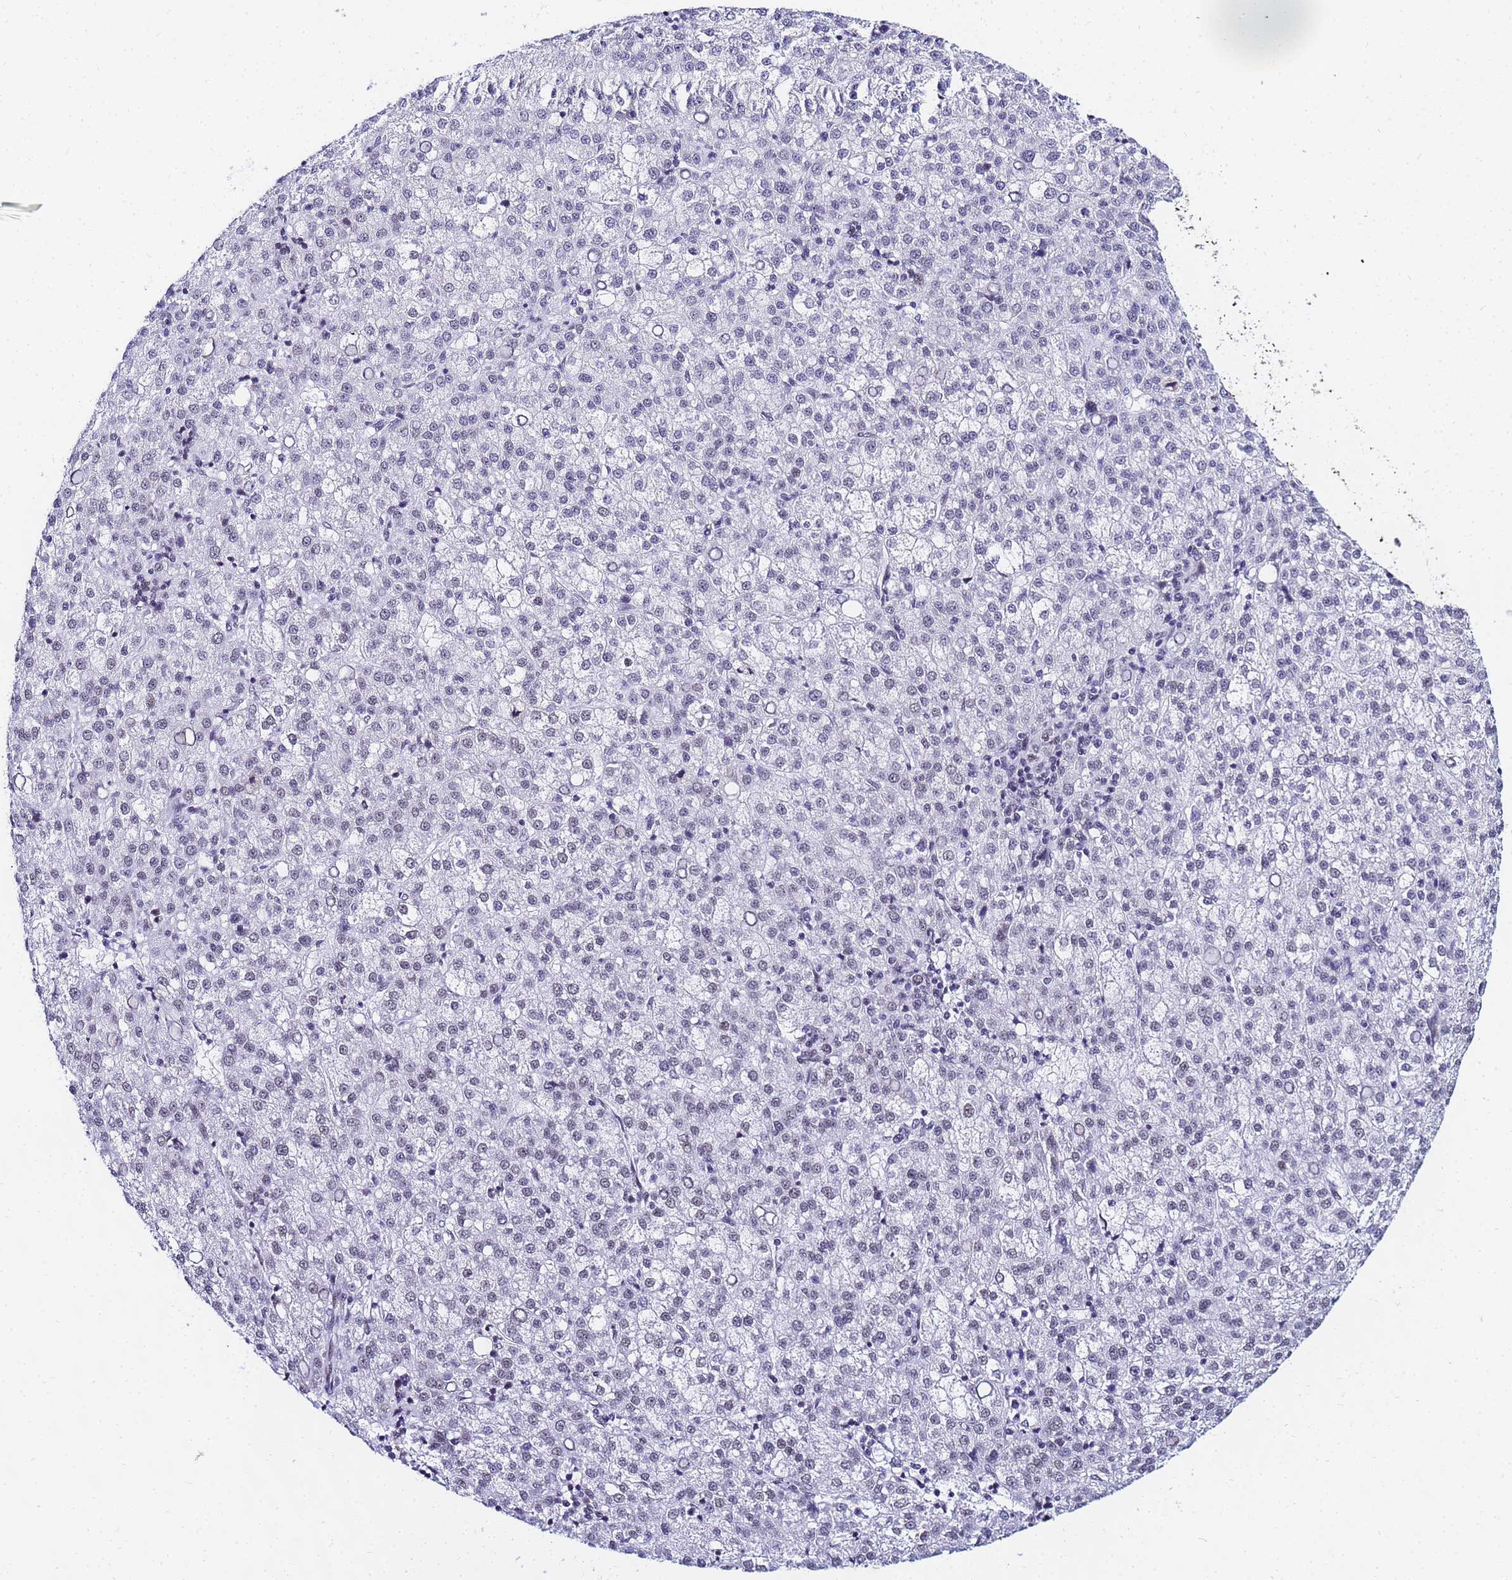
{"staining": {"intensity": "negative", "quantity": "none", "location": "none"}, "tissue": "liver cancer", "cell_type": "Tumor cells", "image_type": "cancer", "snomed": [{"axis": "morphology", "description": "Carcinoma, Hepatocellular, NOS"}, {"axis": "topography", "description": "Liver"}], "caption": "A photomicrograph of liver hepatocellular carcinoma stained for a protein exhibits no brown staining in tumor cells. The staining was performed using DAB to visualize the protein expression in brown, while the nuclei were stained in blue with hematoxylin (Magnification: 20x).", "gene": "CKMT1A", "patient": {"sex": "female", "age": 58}}